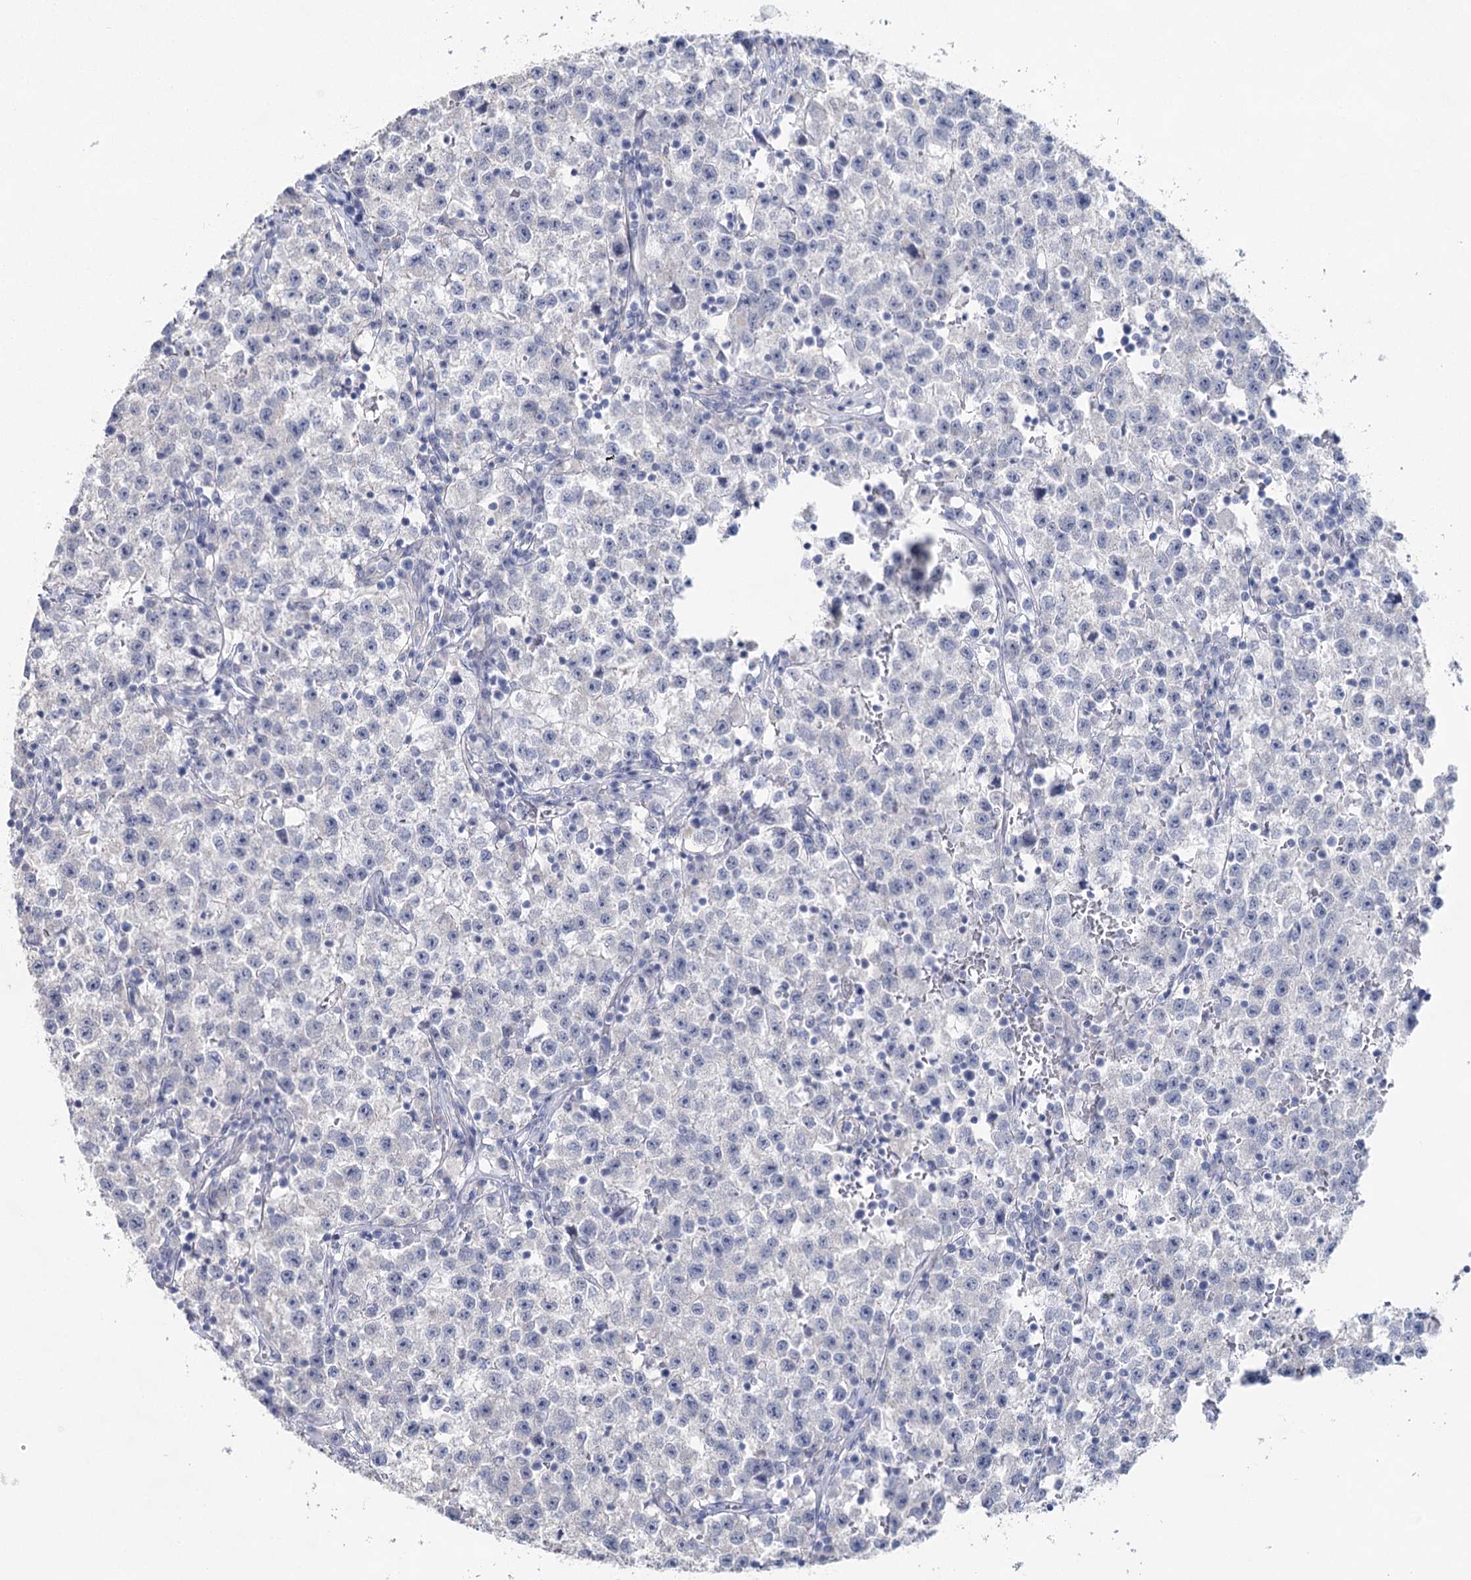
{"staining": {"intensity": "negative", "quantity": "none", "location": "none"}, "tissue": "testis cancer", "cell_type": "Tumor cells", "image_type": "cancer", "snomed": [{"axis": "morphology", "description": "Seminoma, NOS"}, {"axis": "topography", "description": "Testis"}], "caption": "The photomicrograph shows no significant expression in tumor cells of testis seminoma.", "gene": "CCDC88A", "patient": {"sex": "male", "age": 22}}